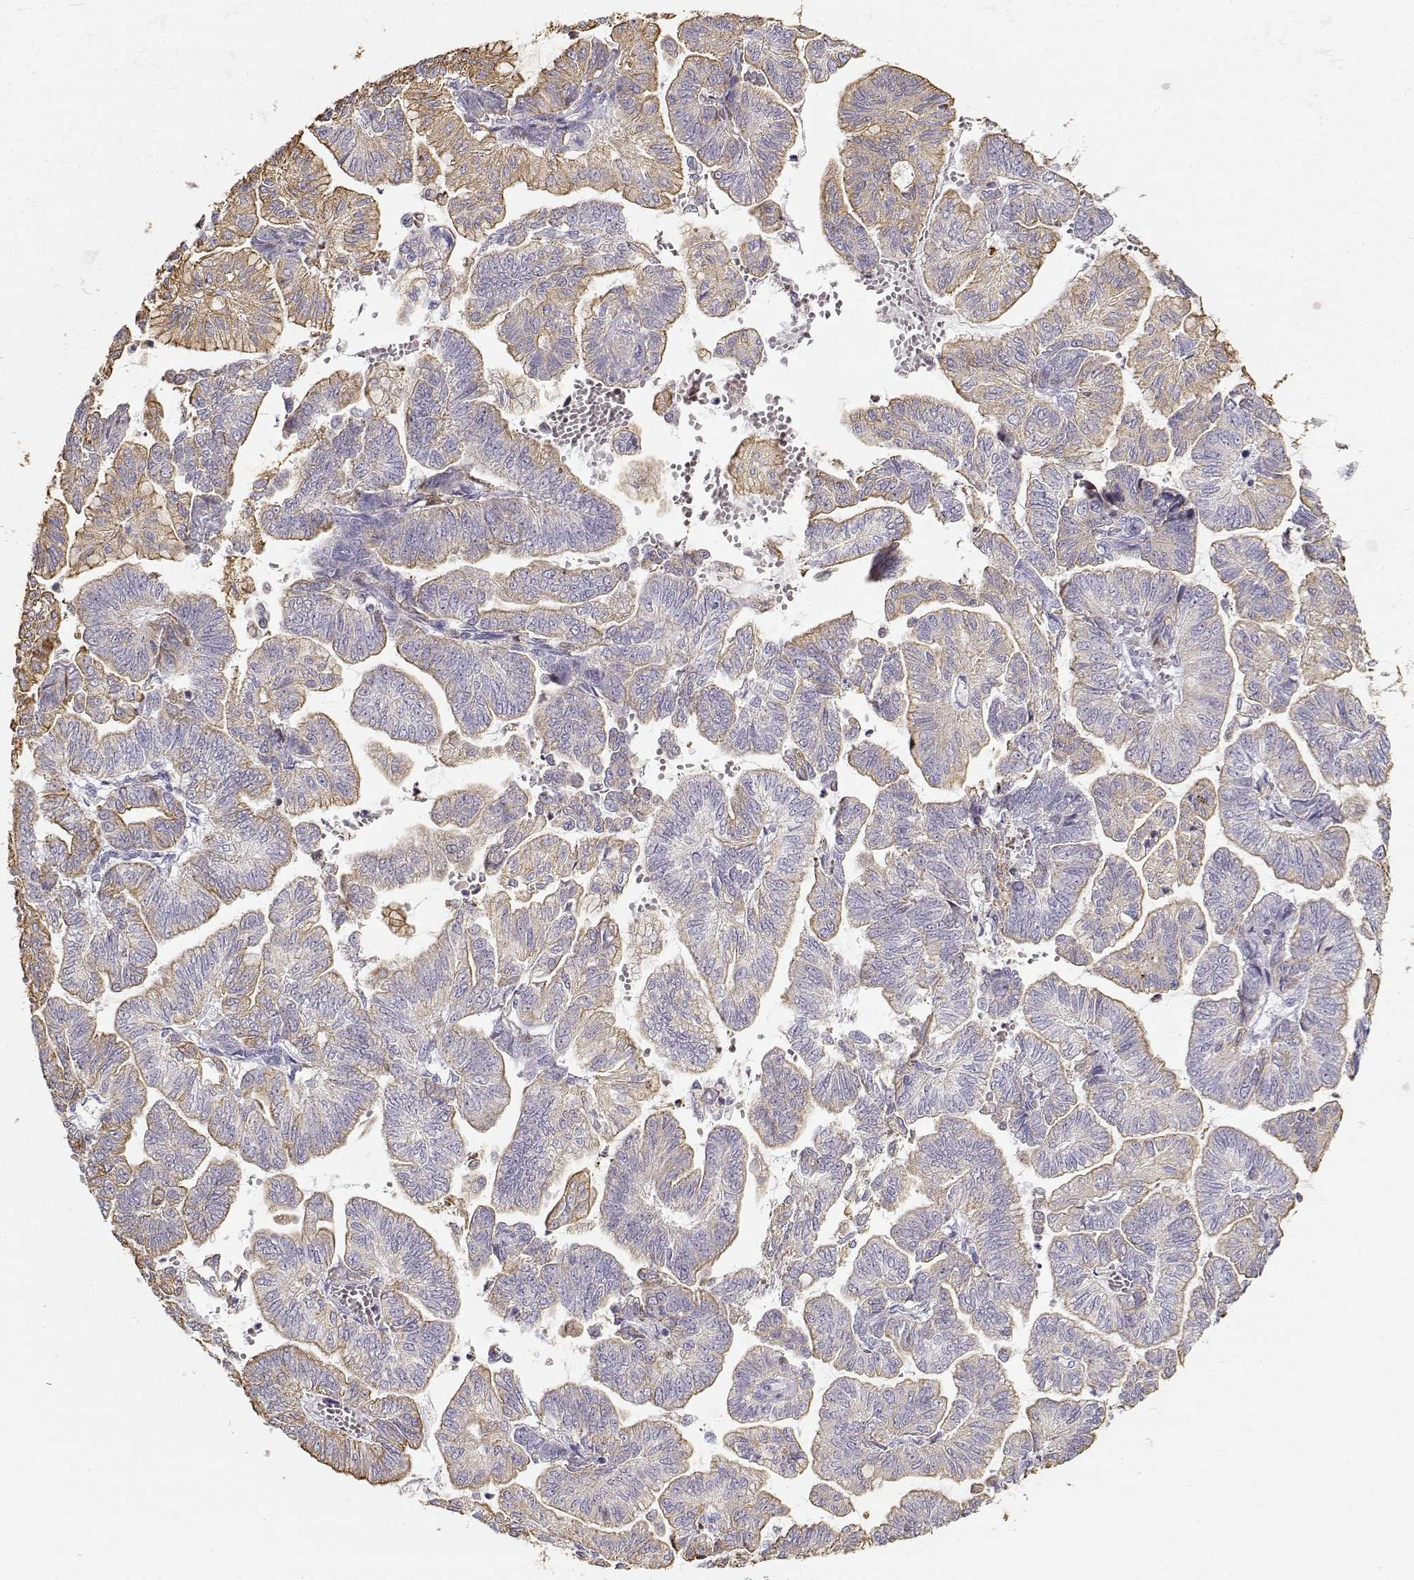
{"staining": {"intensity": "weak", "quantity": ">75%", "location": "cytoplasmic/membranous"}, "tissue": "stomach cancer", "cell_type": "Tumor cells", "image_type": "cancer", "snomed": [{"axis": "morphology", "description": "Adenocarcinoma, NOS"}, {"axis": "topography", "description": "Stomach"}], "caption": "Stomach cancer stained with a protein marker shows weak staining in tumor cells.", "gene": "S100B", "patient": {"sex": "male", "age": 83}}